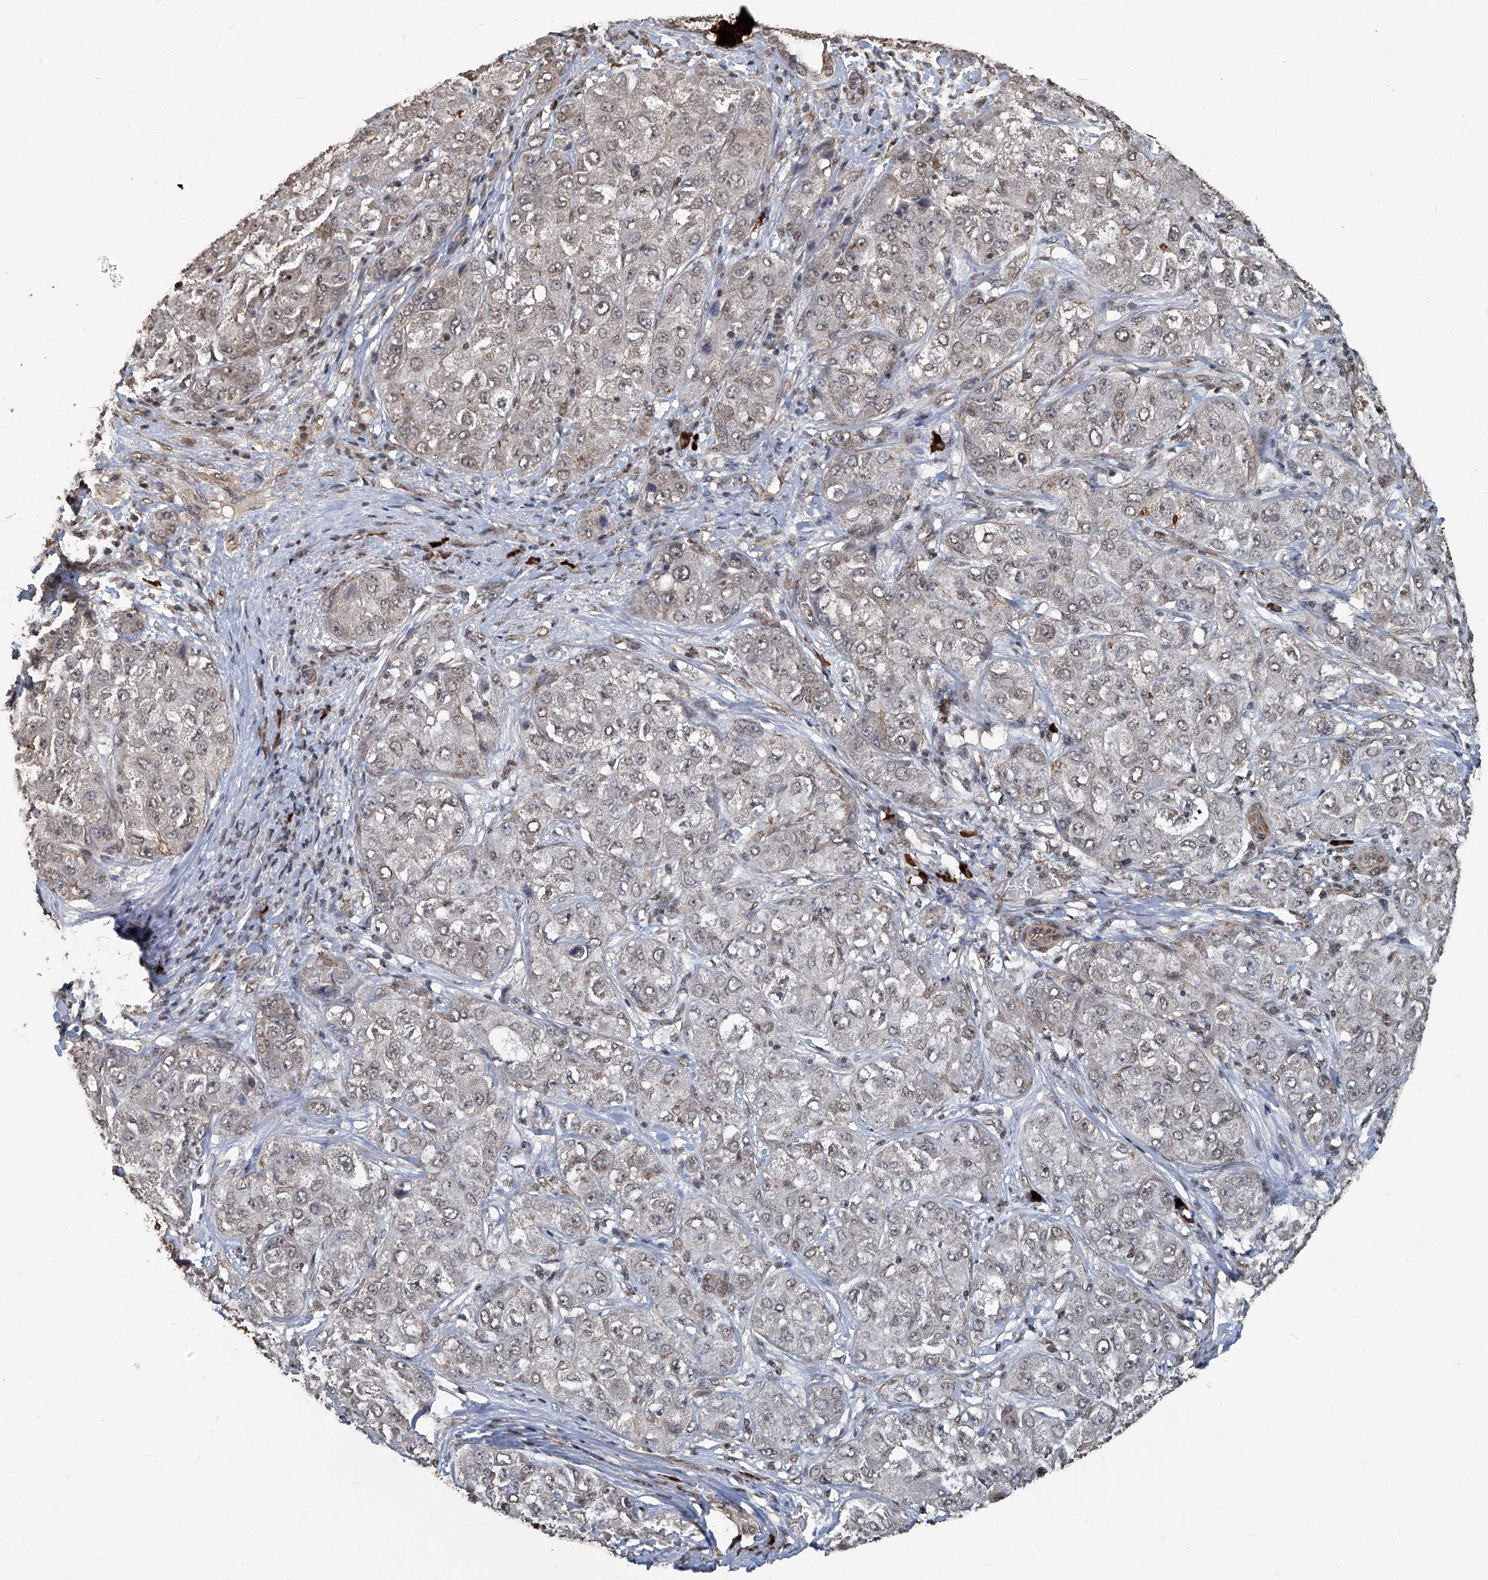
{"staining": {"intensity": "weak", "quantity": "<25%", "location": "nuclear"}, "tissue": "liver cancer", "cell_type": "Tumor cells", "image_type": "cancer", "snomed": [{"axis": "morphology", "description": "Carcinoma, Hepatocellular, NOS"}, {"axis": "topography", "description": "Liver"}], "caption": "This photomicrograph is of liver cancer stained with IHC to label a protein in brown with the nuclei are counter-stained blue. There is no positivity in tumor cells.", "gene": "GPR132", "patient": {"sex": "male", "age": 80}}